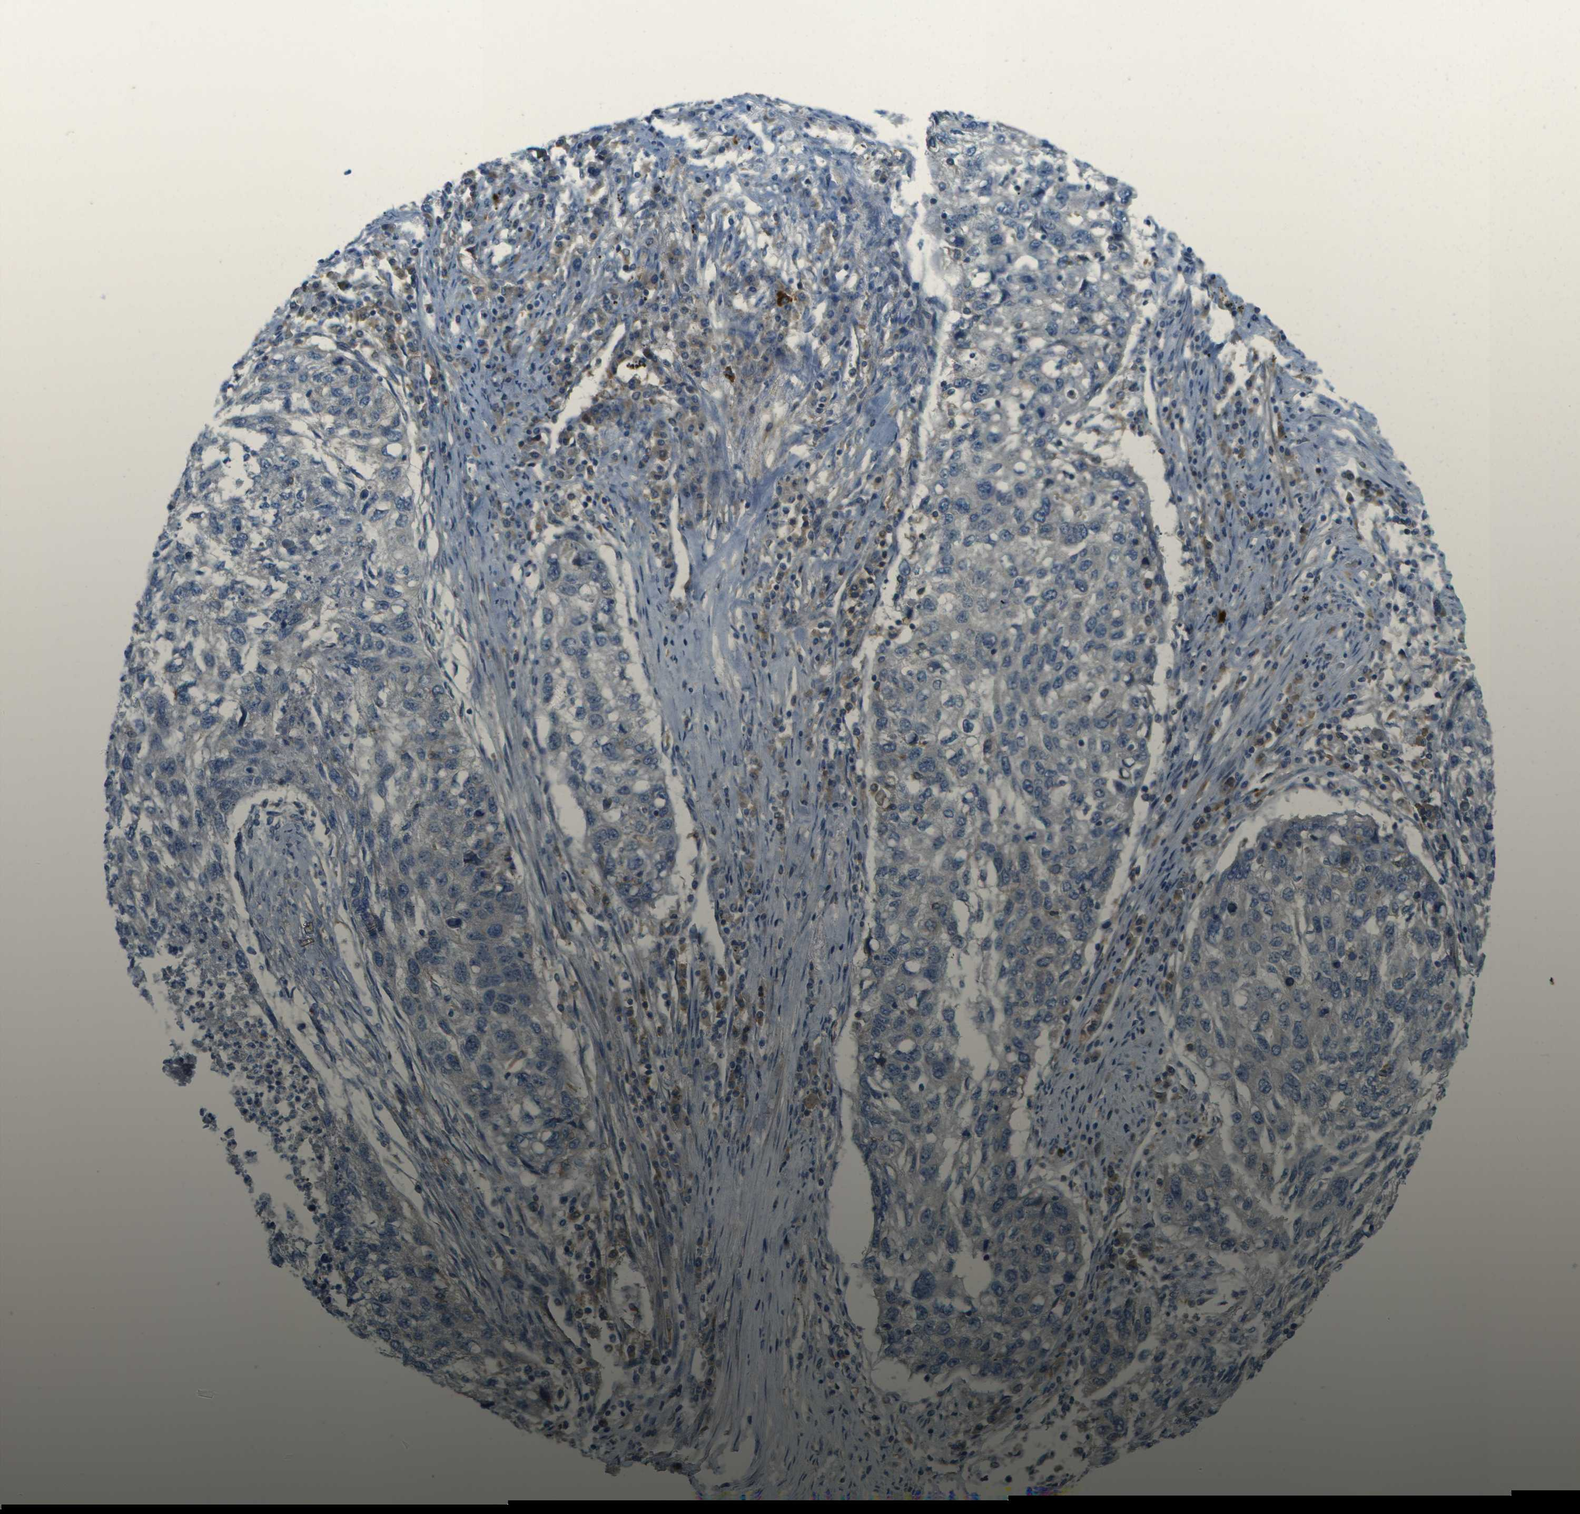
{"staining": {"intensity": "negative", "quantity": "none", "location": "none"}, "tissue": "lung cancer", "cell_type": "Tumor cells", "image_type": "cancer", "snomed": [{"axis": "morphology", "description": "Squamous cell carcinoma, NOS"}, {"axis": "topography", "description": "Lung"}], "caption": "Tumor cells show no significant protein expression in lung cancer (squamous cell carcinoma).", "gene": "WNK2", "patient": {"sex": "female", "age": 63}}